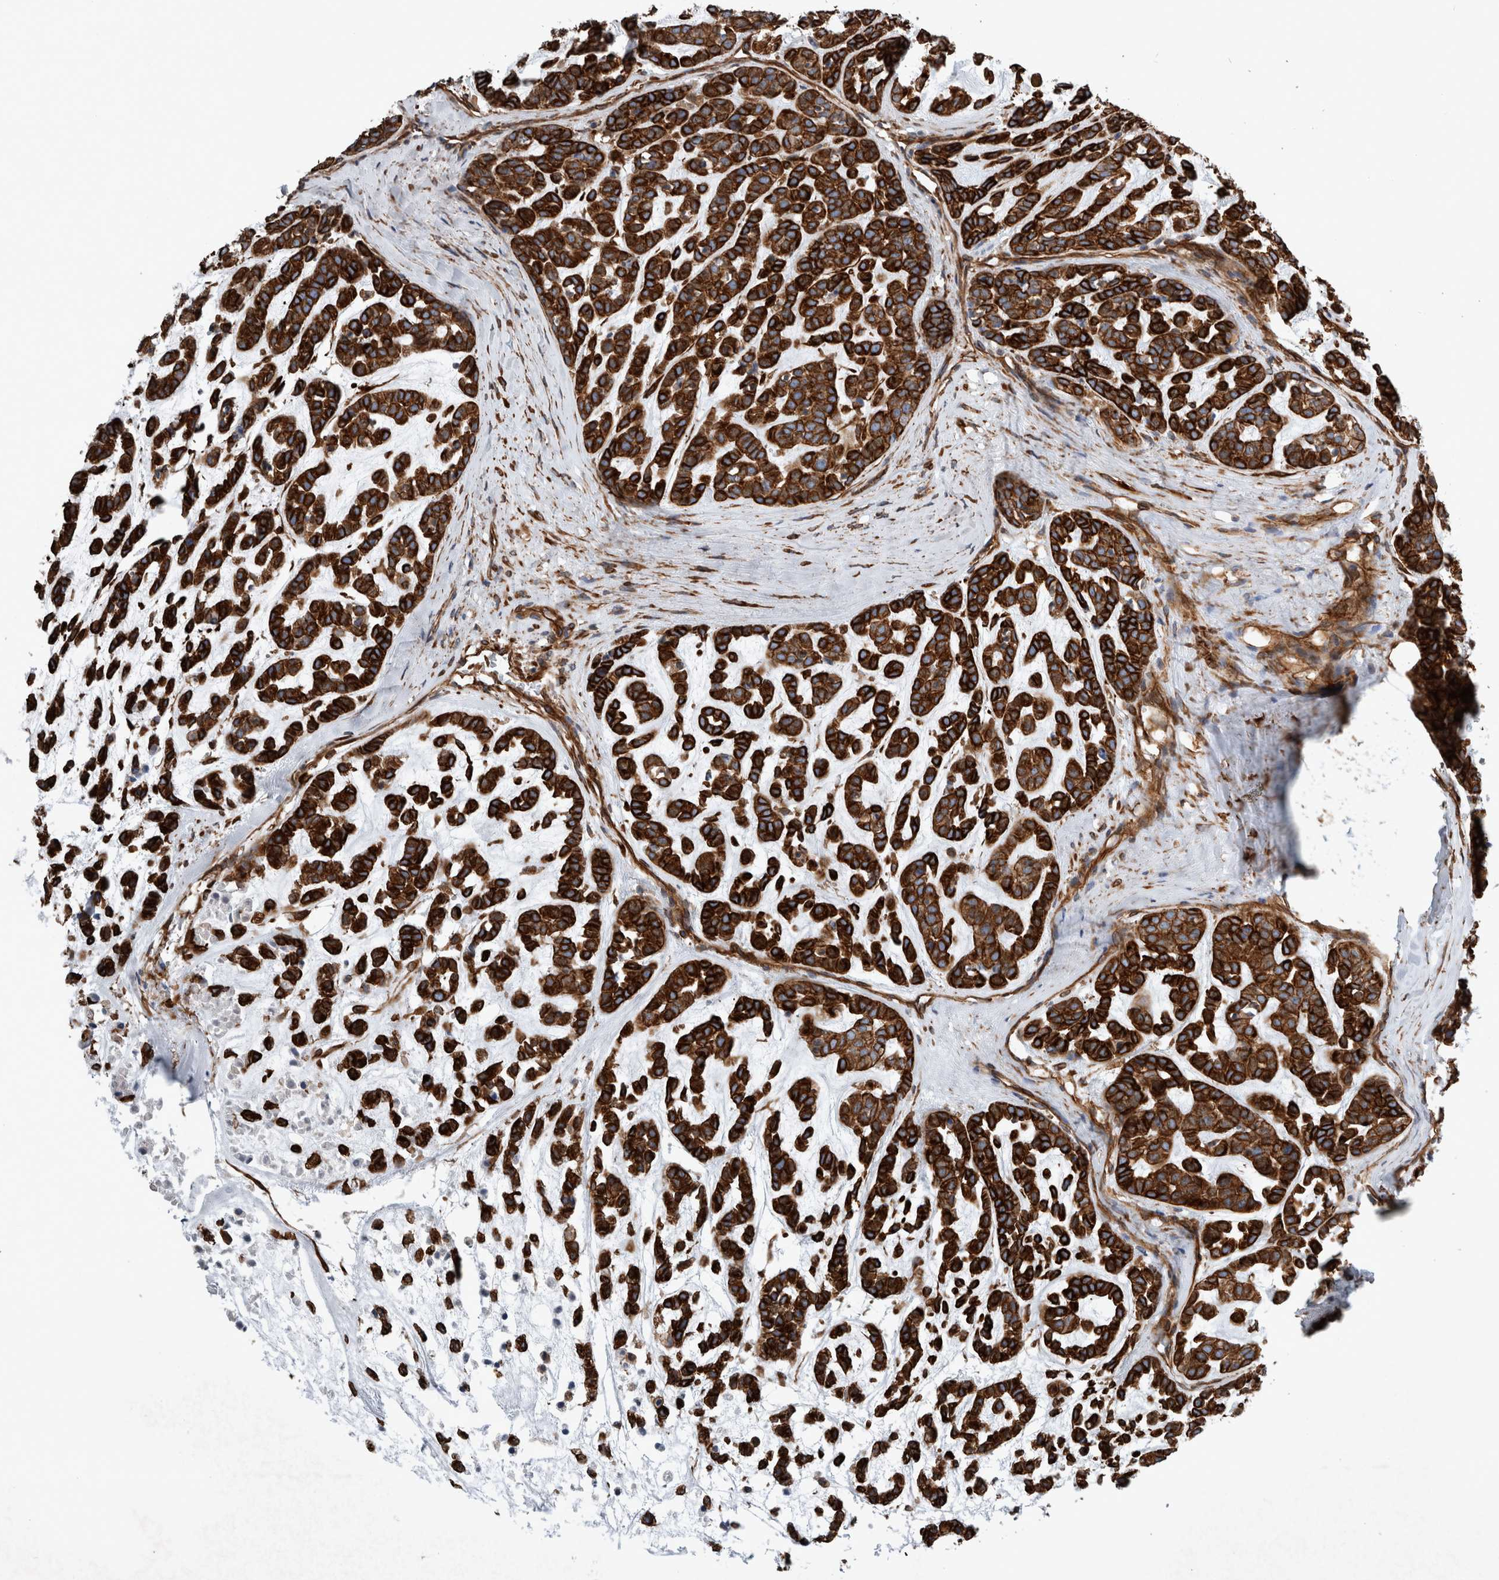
{"staining": {"intensity": "strong", "quantity": ">75%", "location": "cytoplasmic/membranous"}, "tissue": "head and neck cancer", "cell_type": "Tumor cells", "image_type": "cancer", "snomed": [{"axis": "morphology", "description": "Adenocarcinoma, NOS"}, {"axis": "morphology", "description": "Adenoma, NOS"}, {"axis": "topography", "description": "Head-Neck"}], "caption": "Human head and neck cancer stained with a brown dye exhibits strong cytoplasmic/membranous positive staining in approximately >75% of tumor cells.", "gene": "PLEC", "patient": {"sex": "female", "age": 55}}